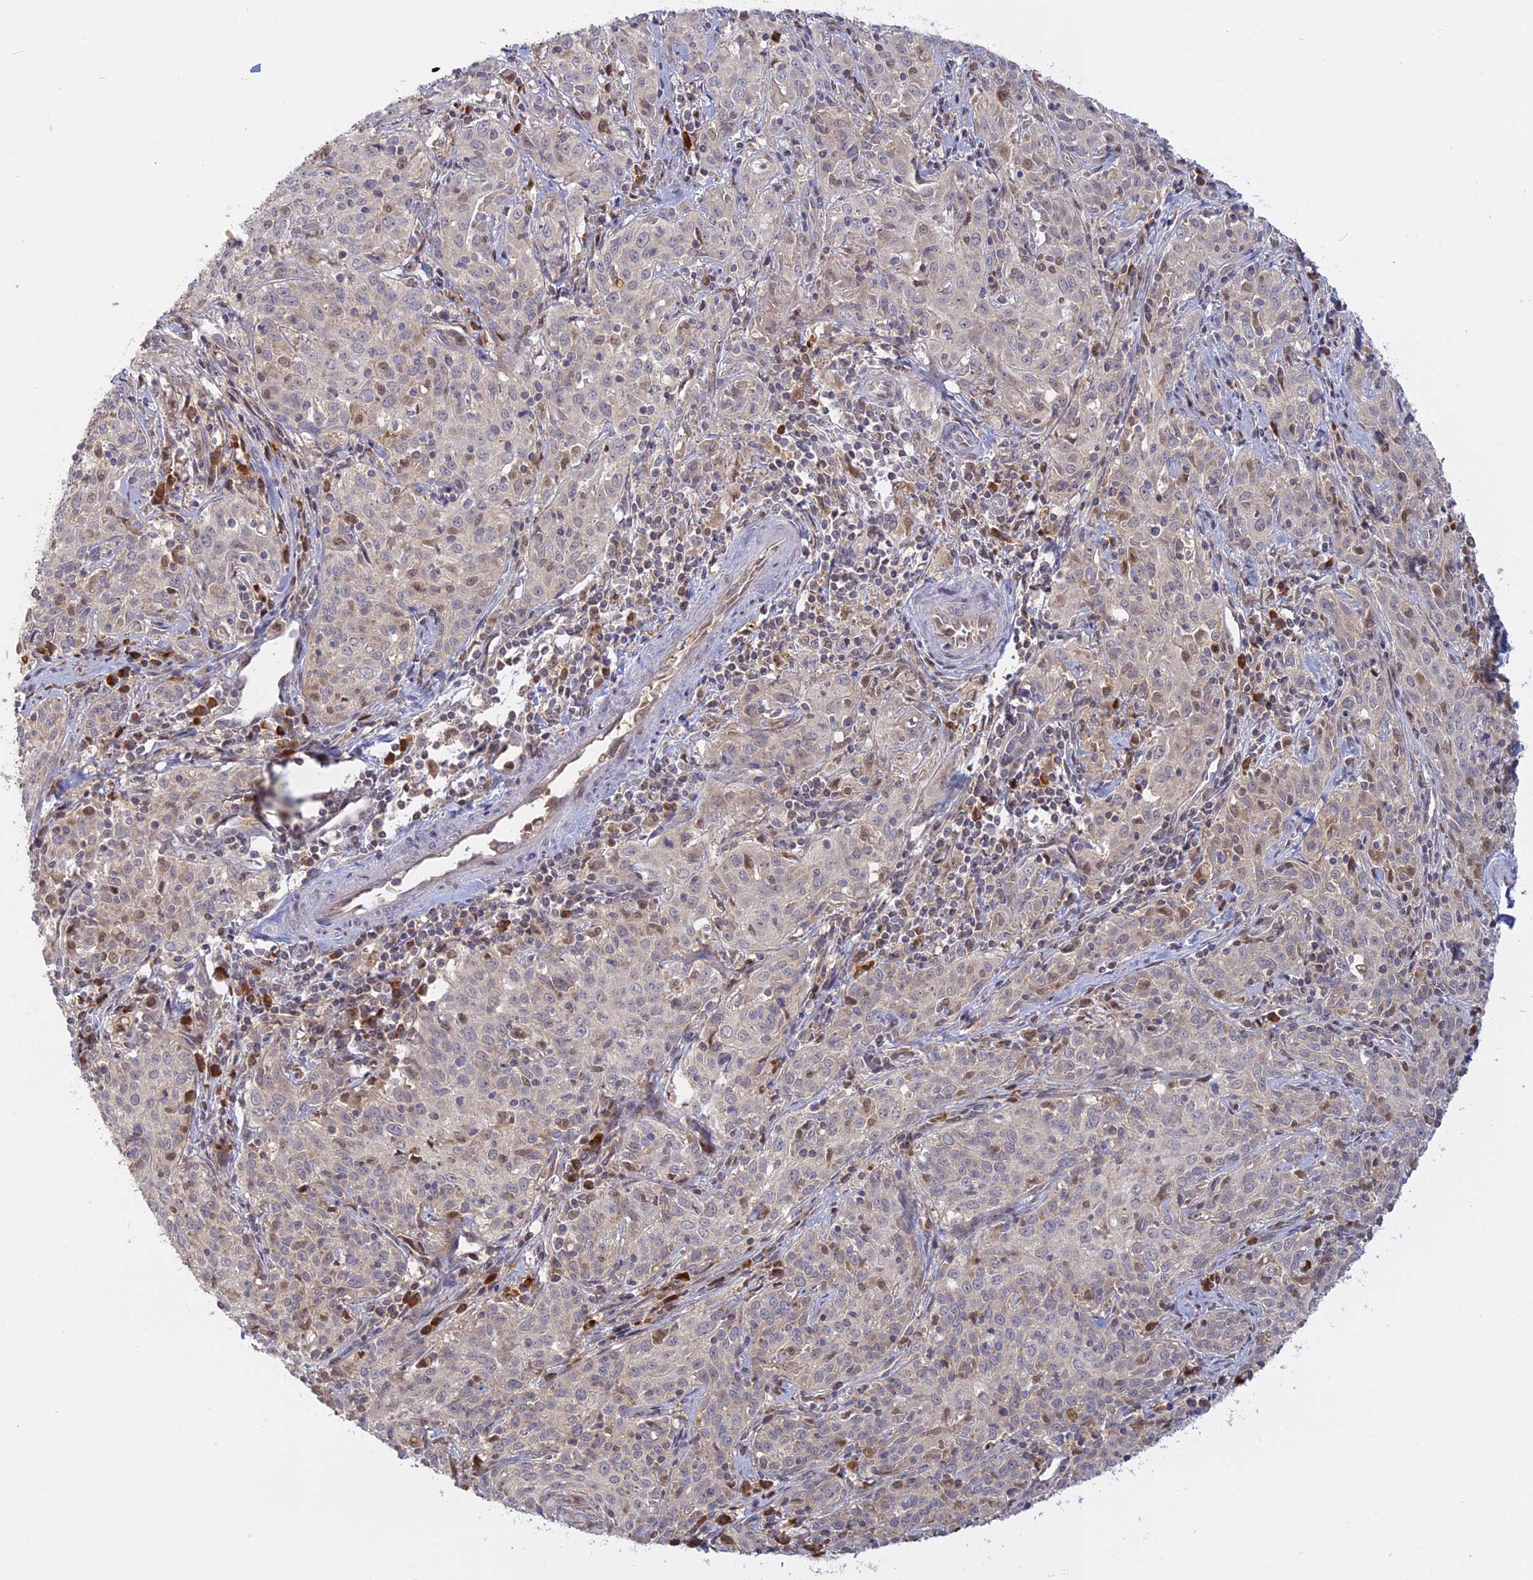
{"staining": {"intensity": "negative", "quantity": "none", "location": "none"}, "tissue": "cervical cancer", "cell_type": "Tumor cells", "image_type": "cancer", "snomed": [{"axis": "morphology", "description": "Squamous cell carcinoma, NOS"}, {"axis": "topography", "description": "Cervix"}], "caption": "An IHC micrograph of cervical squamous cell carcinoma is shown. There is no staining in tumor cells of cervical squamous cell carcinoma. (IHC, brightfield microscopy, high magnification).", "gene": "TMEM208", "patient": {"sex": "female", "age": 57}}